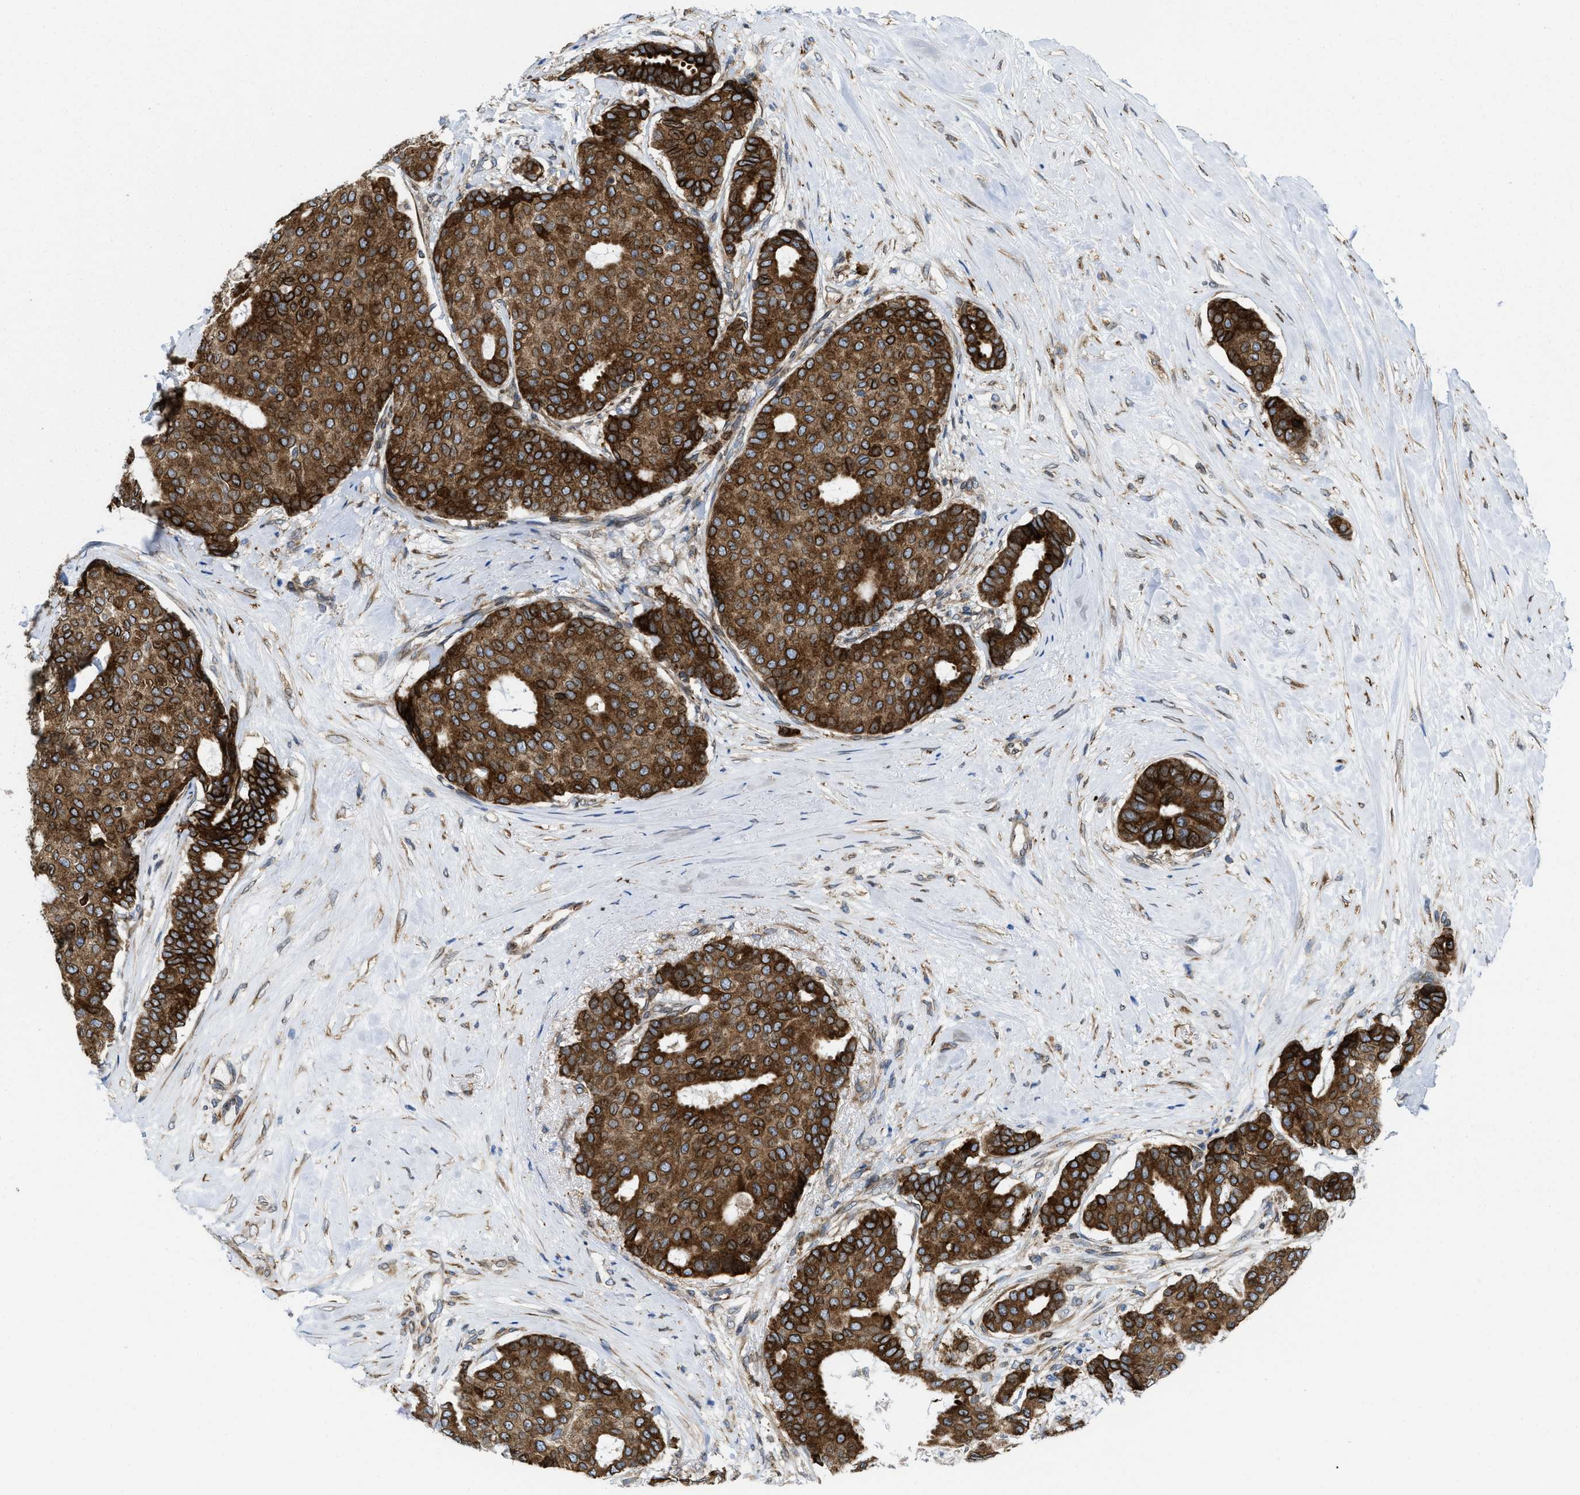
{"staining": {"intensity": "strong", "quantity": ">75%", "location": "cytoplasmic/membranous"}, "tissue": "breast cancer", "cell_type": "Tumor cells", "image_type": "cancer", "snomed": [{"axis": "morphology", "description": "Duct carcinoma"}, {"axis": "topography", "description": "Breast"}], "caption": "Intraductal carcinoma (breast) stained for a protein reveals strong cytoplasmic/membranous positivity in tumor cells. (brown staining indicates protein expression, while blue staining denotes nuclei).", "gene": "ERLIN2", "patient": {"sex": "female", "age": 75}}